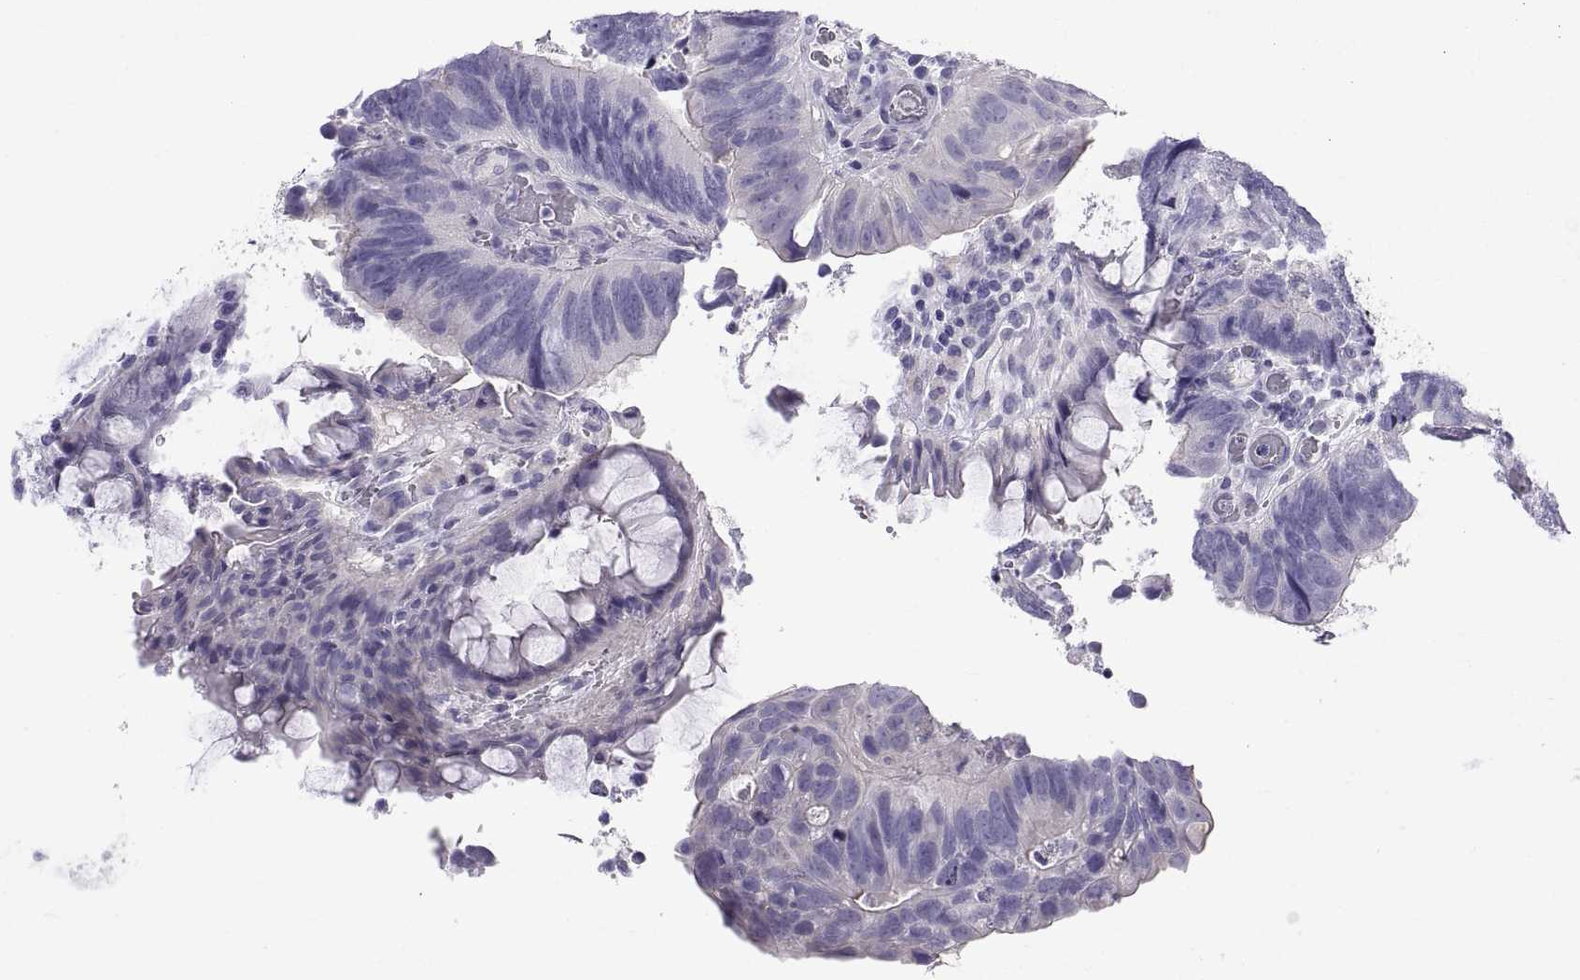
{"staining": {"intensity": "negative", "quantity": "none", "location": "none"}, "tissue": "colorectal cancer", "cell_type": "Tumor cells", "image_type": "cancer", "snomed": [{"axis": "morphology", "description": "Adenocarcinoma, NOS"}, {"axis": "topography", "description": "Colon"}], "caption": "Immunohistochemistry (IHC) of human colorectal cancer displays no positivity in tumor cells. (DAB immunohistochemistry, high magnification).", "gene": "SPDYE1", "patient": {"sex": "female", "age": 67}}